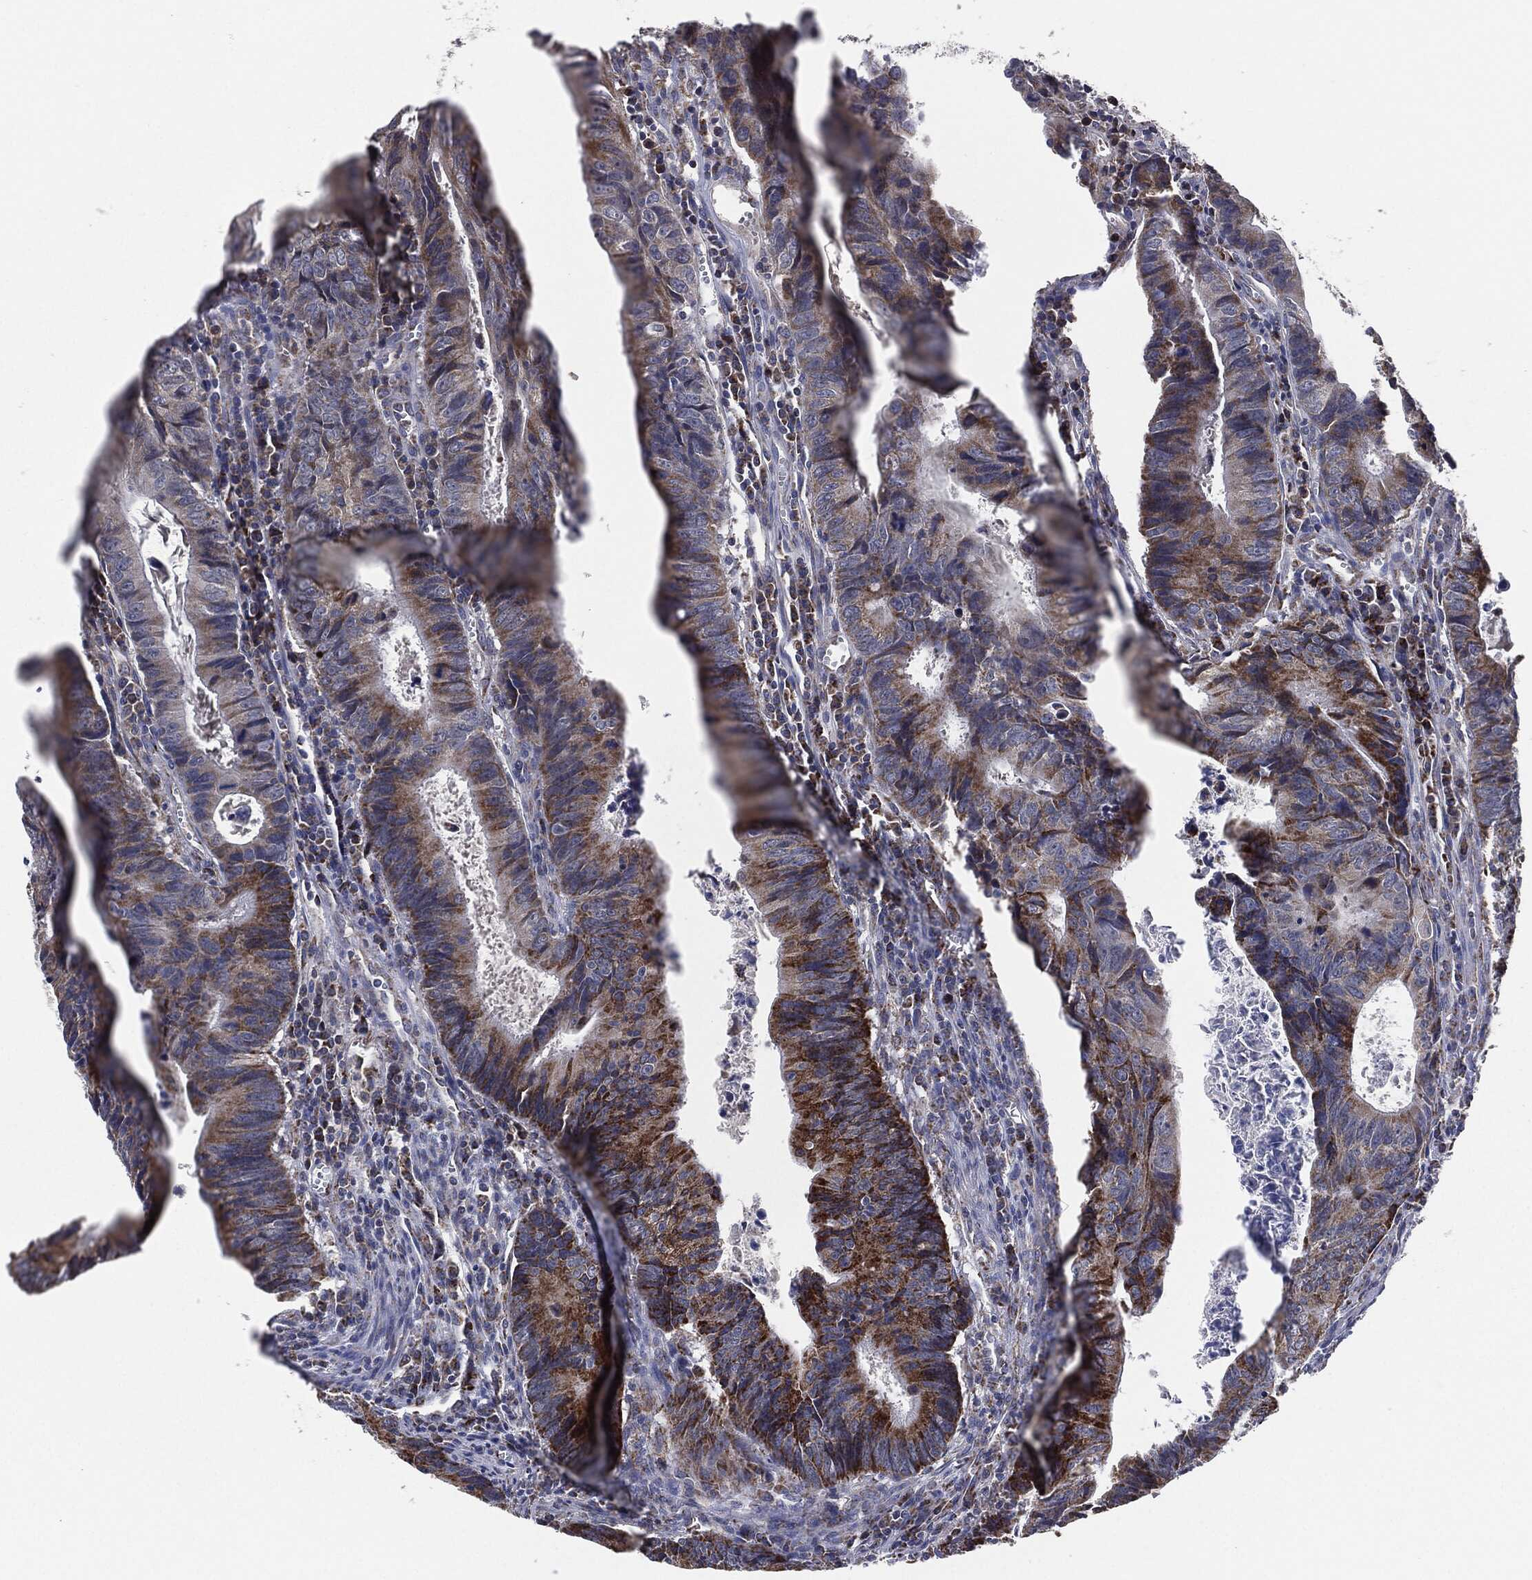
{"staining": {"intensity": "strong", "quantity": "25%-75%", "location": "cytoplasmic/membranous"}, "tissue": "colorectal cancer", "cell_type": "Tumor cells", "image_type": "cancer", "snomed": [{"axis": "morphology", "description": "Adenocarcinoma, NOS"}, {"axis": "topography", "description": "Colon"}], "caption": "Colorectal adenocarcinoma tissue shows strong cytoplasmic/membranous positivity in about 25%-75% of tumor cells", "gene": "NDUFV2", "patient": {"sex": "female", "age": 87}}